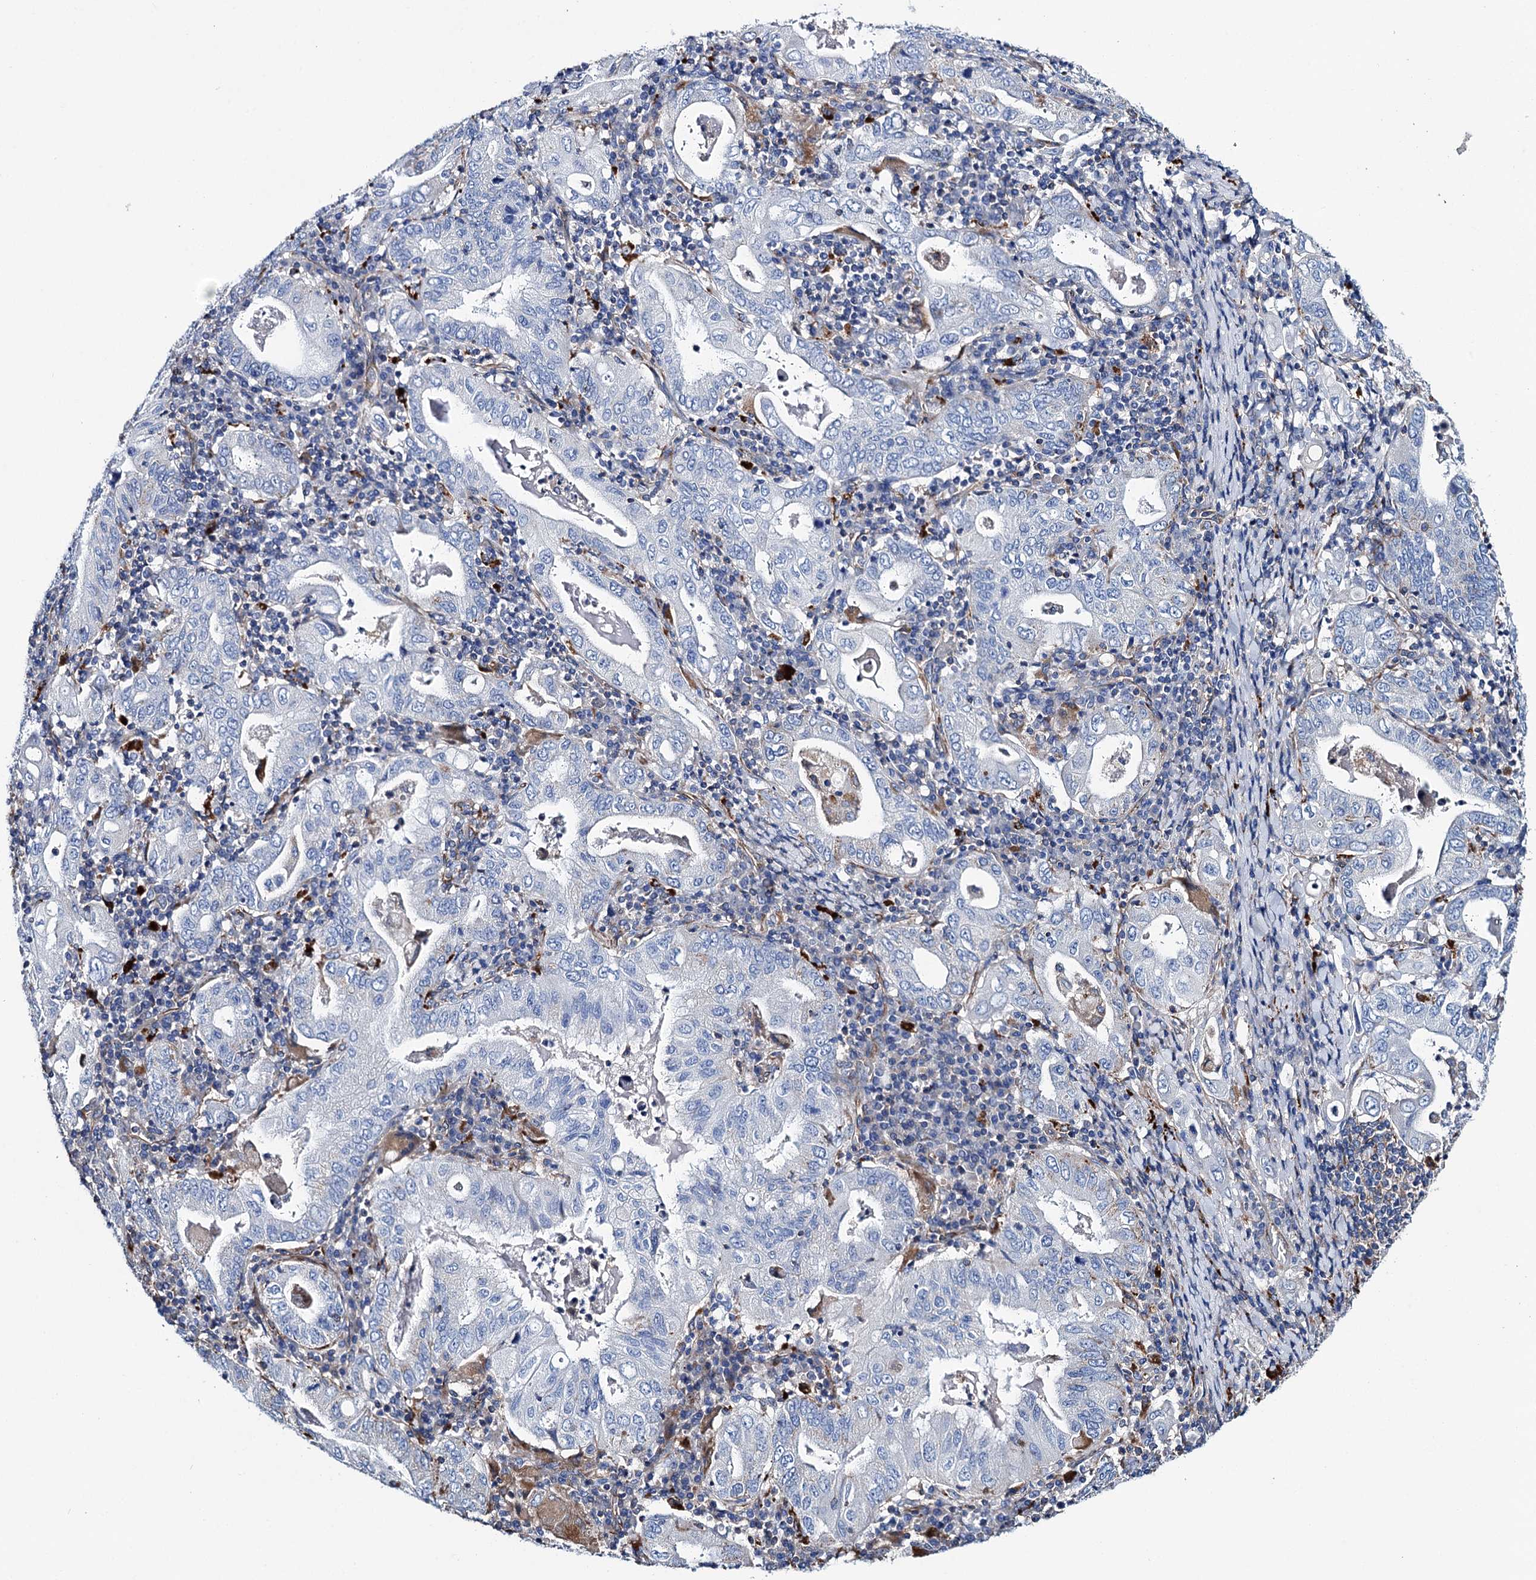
{"staining": {"intensity": "negative", "quantity": "none", "location": "none"}, "tissue": "stomach cancer", "cell_type": "Tumor cells", "image_type": "cancer", "snomed": [{"axis": "morphology", "description": "Normal tissue, NOS"}, {"axis": "morphology", "description": "Adenocarcinoma, NOS"}, {"axis": "topography", "description": "Esophagus"}, {"axis": "topography", "description": "Stomach, upper"}, {"axis": "topography", "description": "Peripheral nerve tissue"}], "caption": "An immunohistochemistry image of stomach cancer is shown. There is no staining in tumor cells of stomach cancer.", "gene": "SCPEP1", "patient": {"sex": "male", "age": 62}}